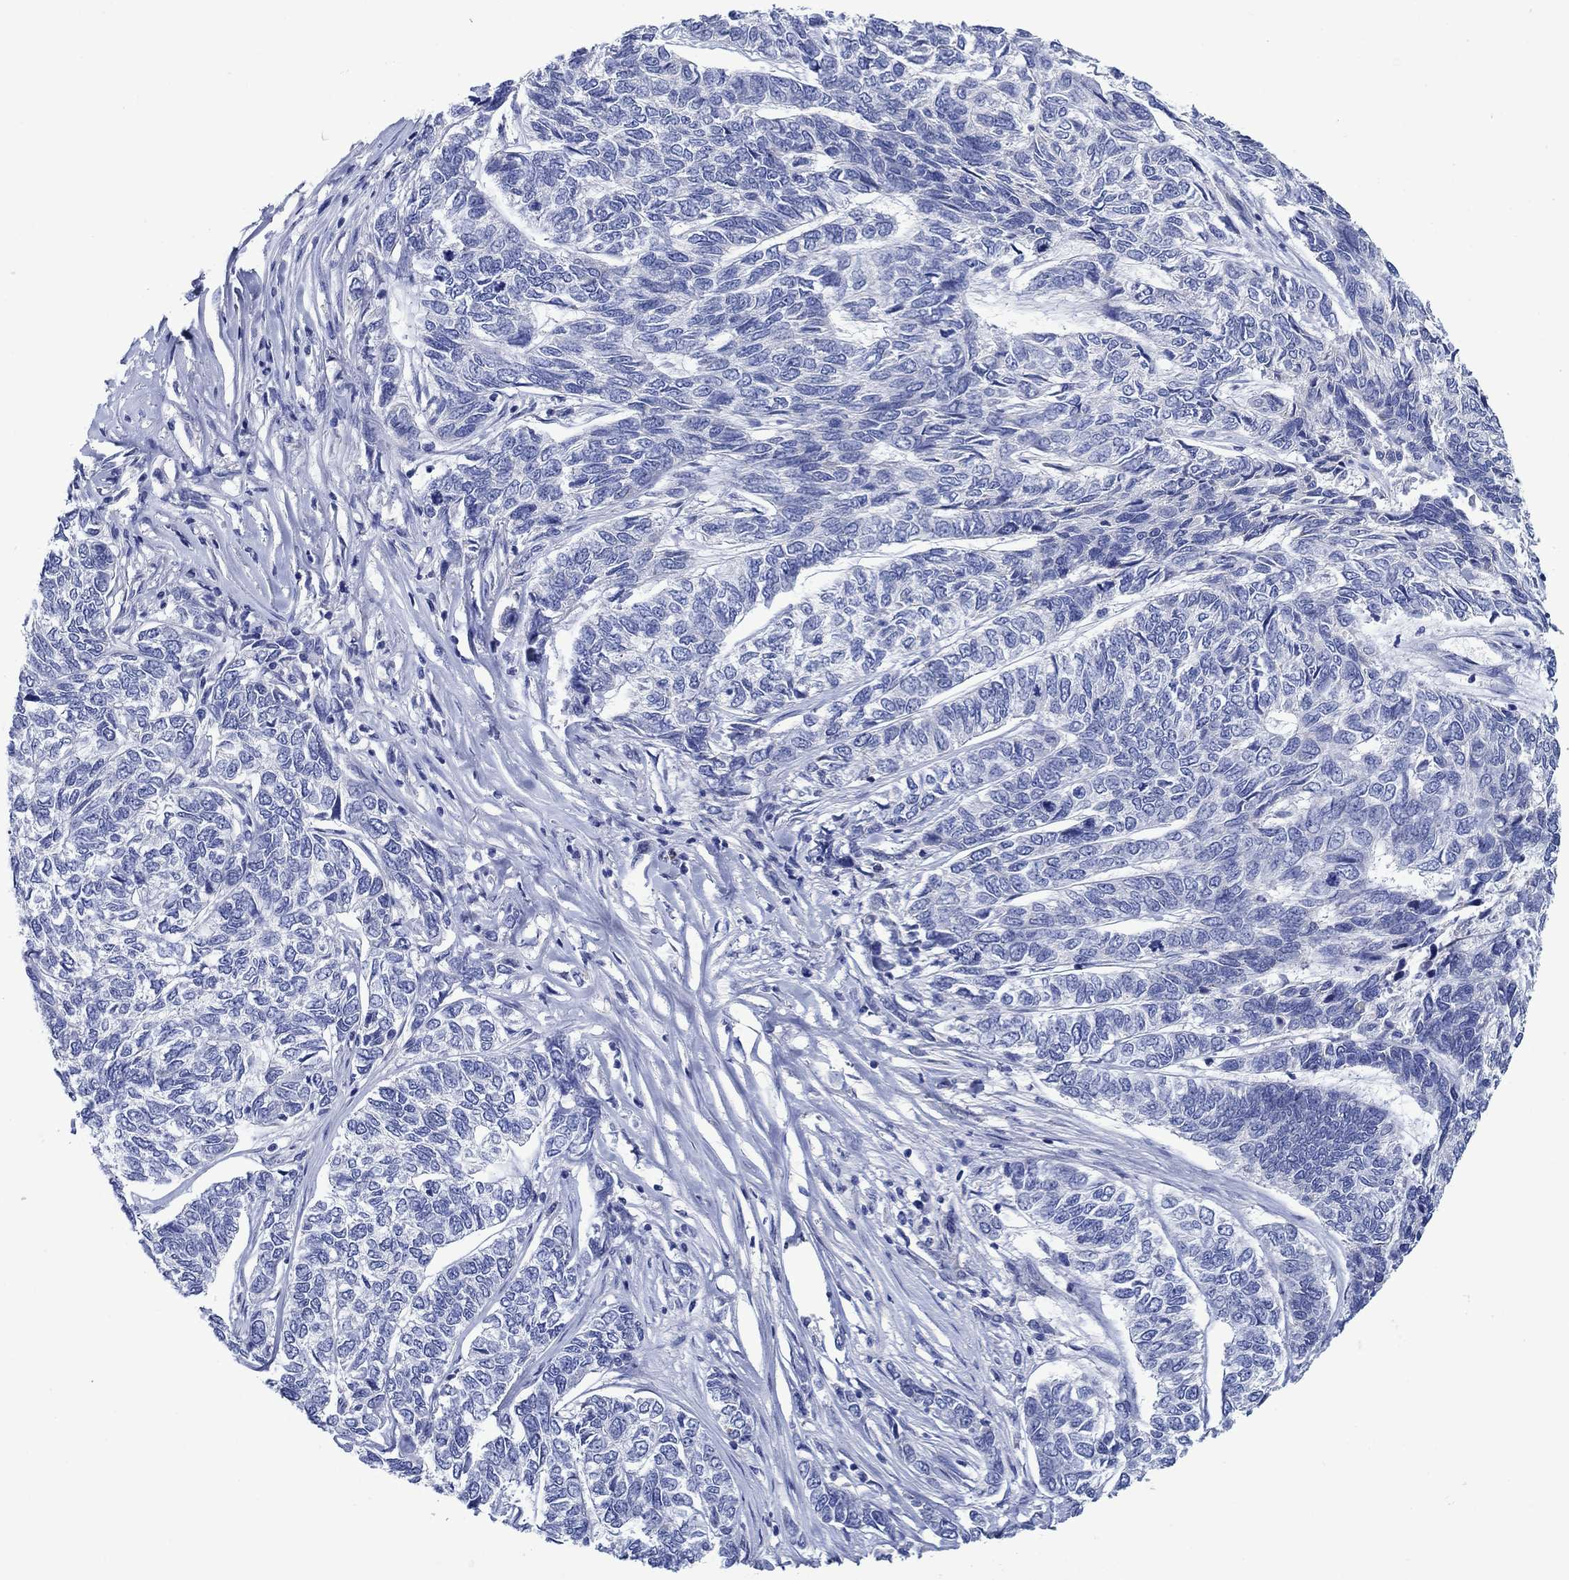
{"staining": {"intensity": "negative", "quantity": "none", "location": "none"}, "tissue": "skin cancer", "cell_type": "Tumor cells", "image_type": "cancer", "snomed": [{"axis": "morphology", "description": "Basal cell carcinoma"}, {"axis": "topography", "description": "Skin"}], "caption": "Immunohistochemistry of human skin cancer reveals no expression in tumor cells.", "gene": "TRIM16", "patient": {"sex": "female", "age": 65}}